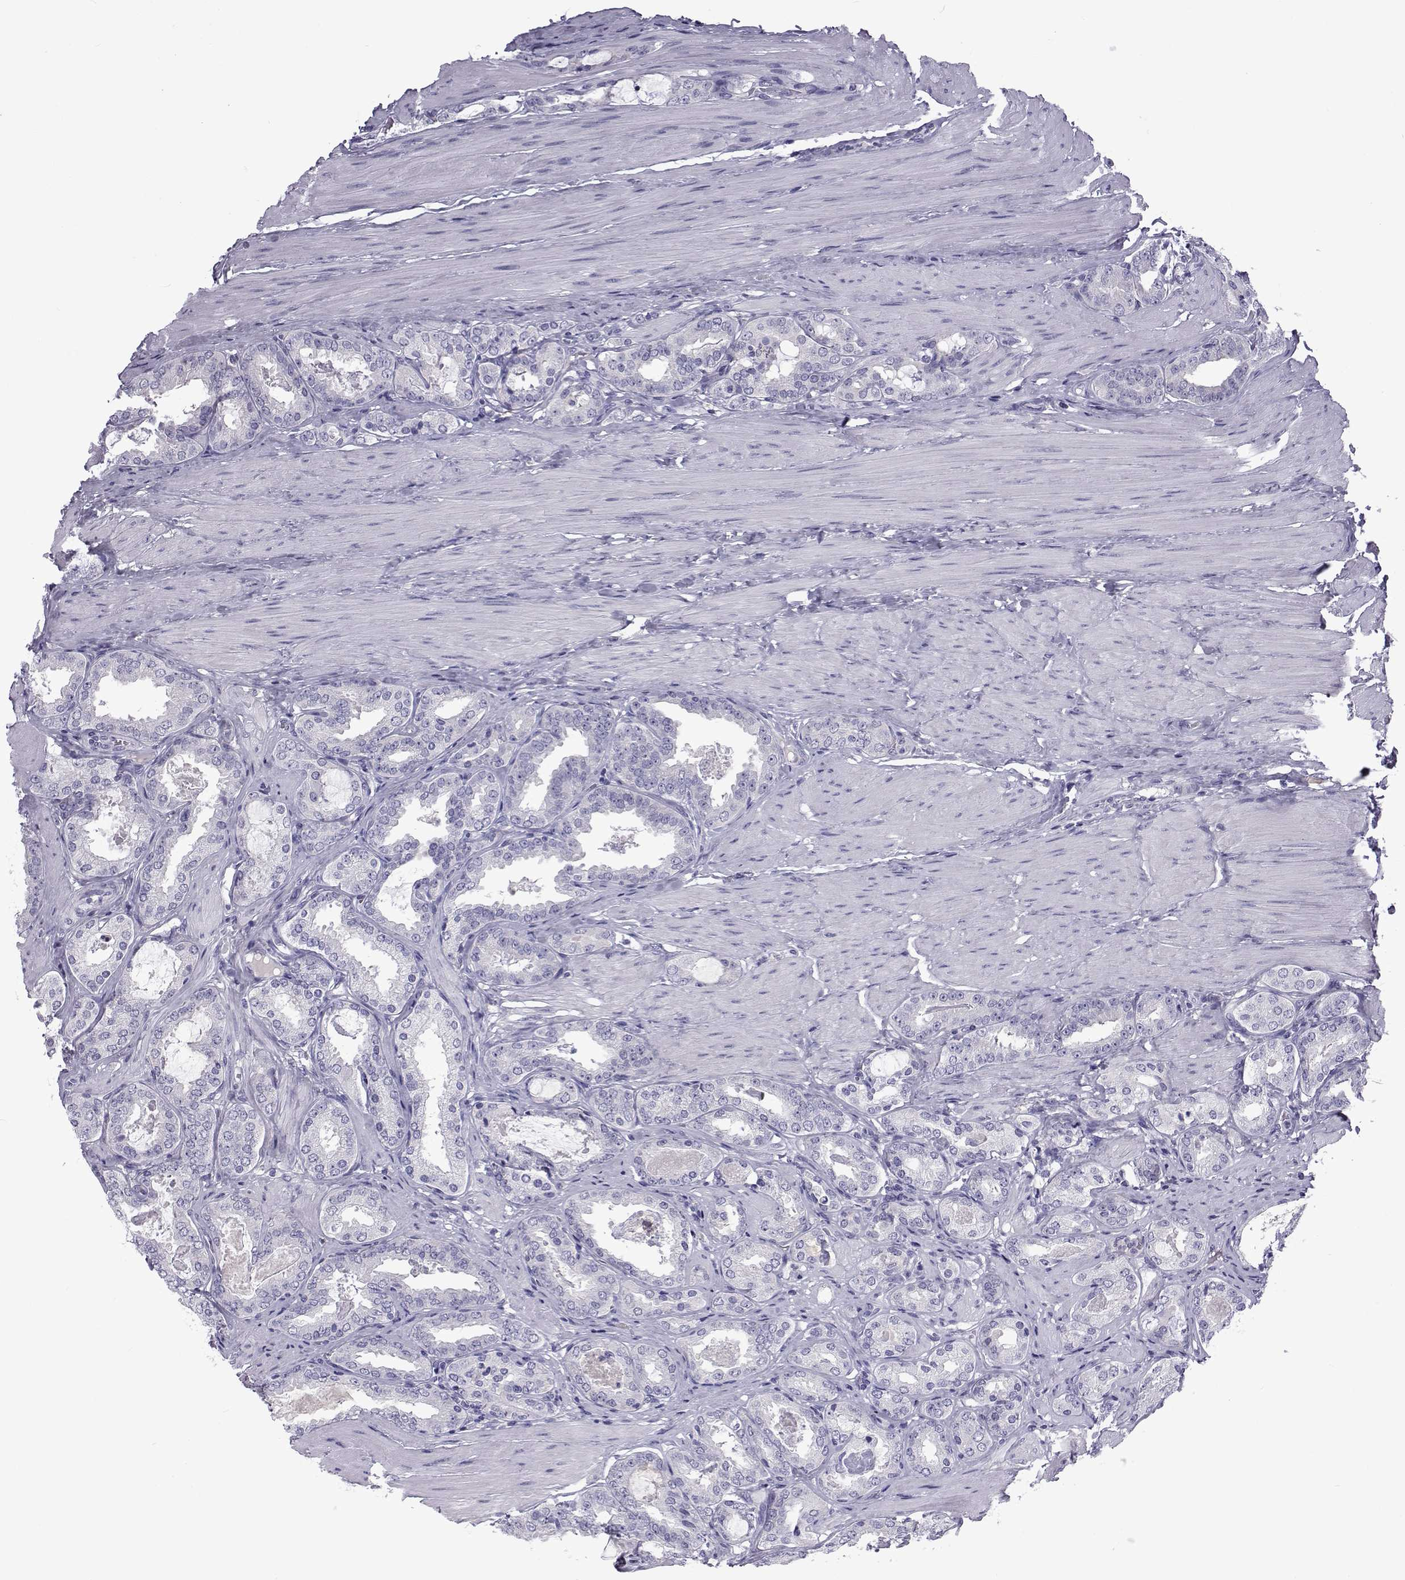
{"staining": {"intensity": "negative", "quantity": "none", "location": "none"}, "tissue": "prostate cancer", "cell_type": "Tumor cells", "image_type": "cancer", "snomed": [{"axis": "morphology", "description": "Adenocarcinoma, High grade"}, {"axis": "topography", "description": "Prostate"}], "caption": "This image is of prostate cancer stained with immunohistochemistry (IHC) to label a protein in brown with the nuclei are counter-stained blue. There is no expression in tumor cells.", "gene": "TCF15", "patient": {"sex": "male", "age": 63}}